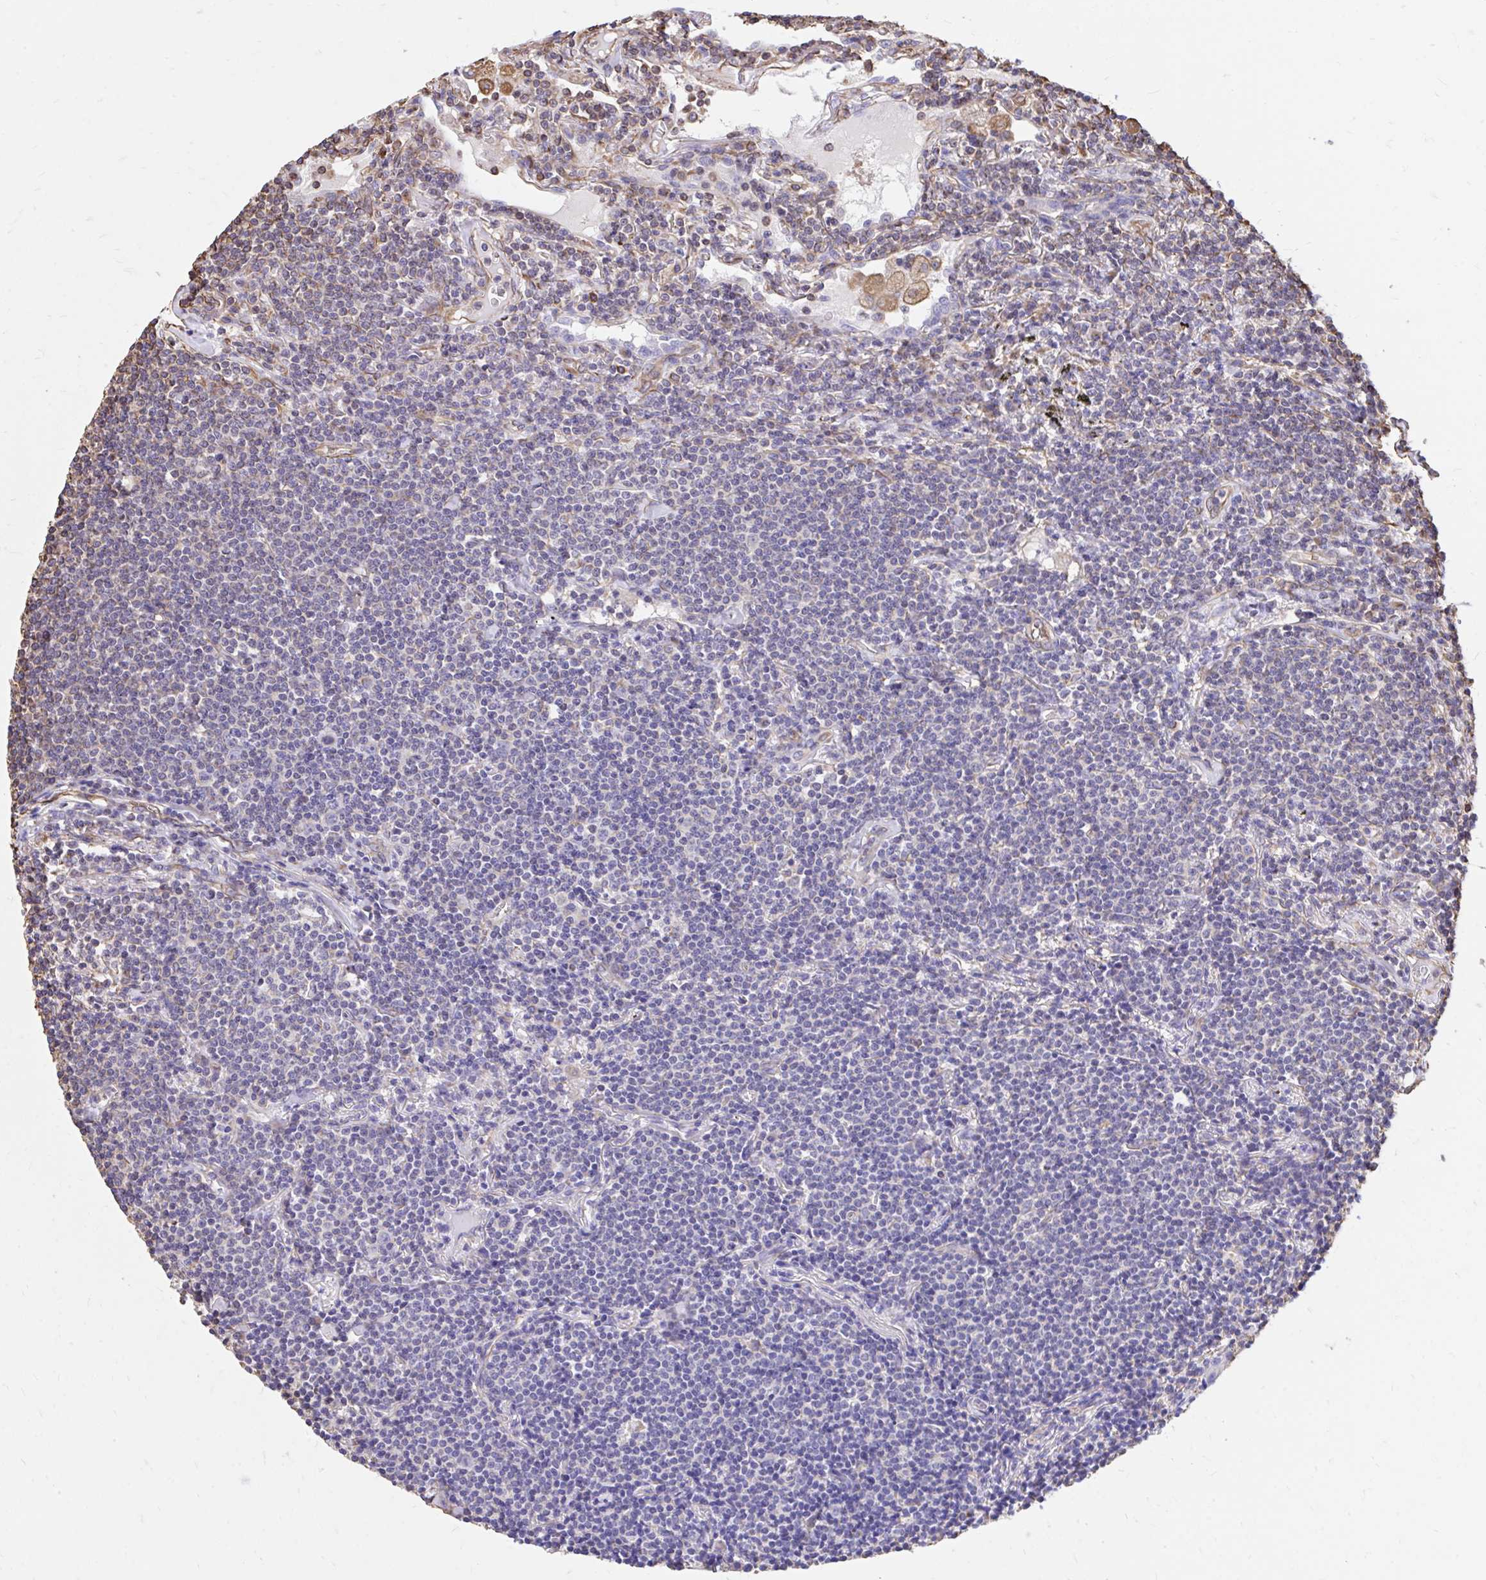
{"staining": {"intensity": "negative", "quantity": "none", "location": "none"}, "tissue": "lymphoma", "cell_type": "Tumor cells", "image_type": "cancer", "snomed": [{"axis": "morphology", "description": "Malignant lymphoma, non-Hodgkin's type, Low grade"}, {"axis": "topography", "description": "Lung"}], "caption": "Tumor cells are negative for brown protein staining in malignant lymphoma, non-Hodgkin's type (low-grade). Nuclei are stained in blue.", "gene": "RNF103", "patient": {"sex": "female", "age": 71}}